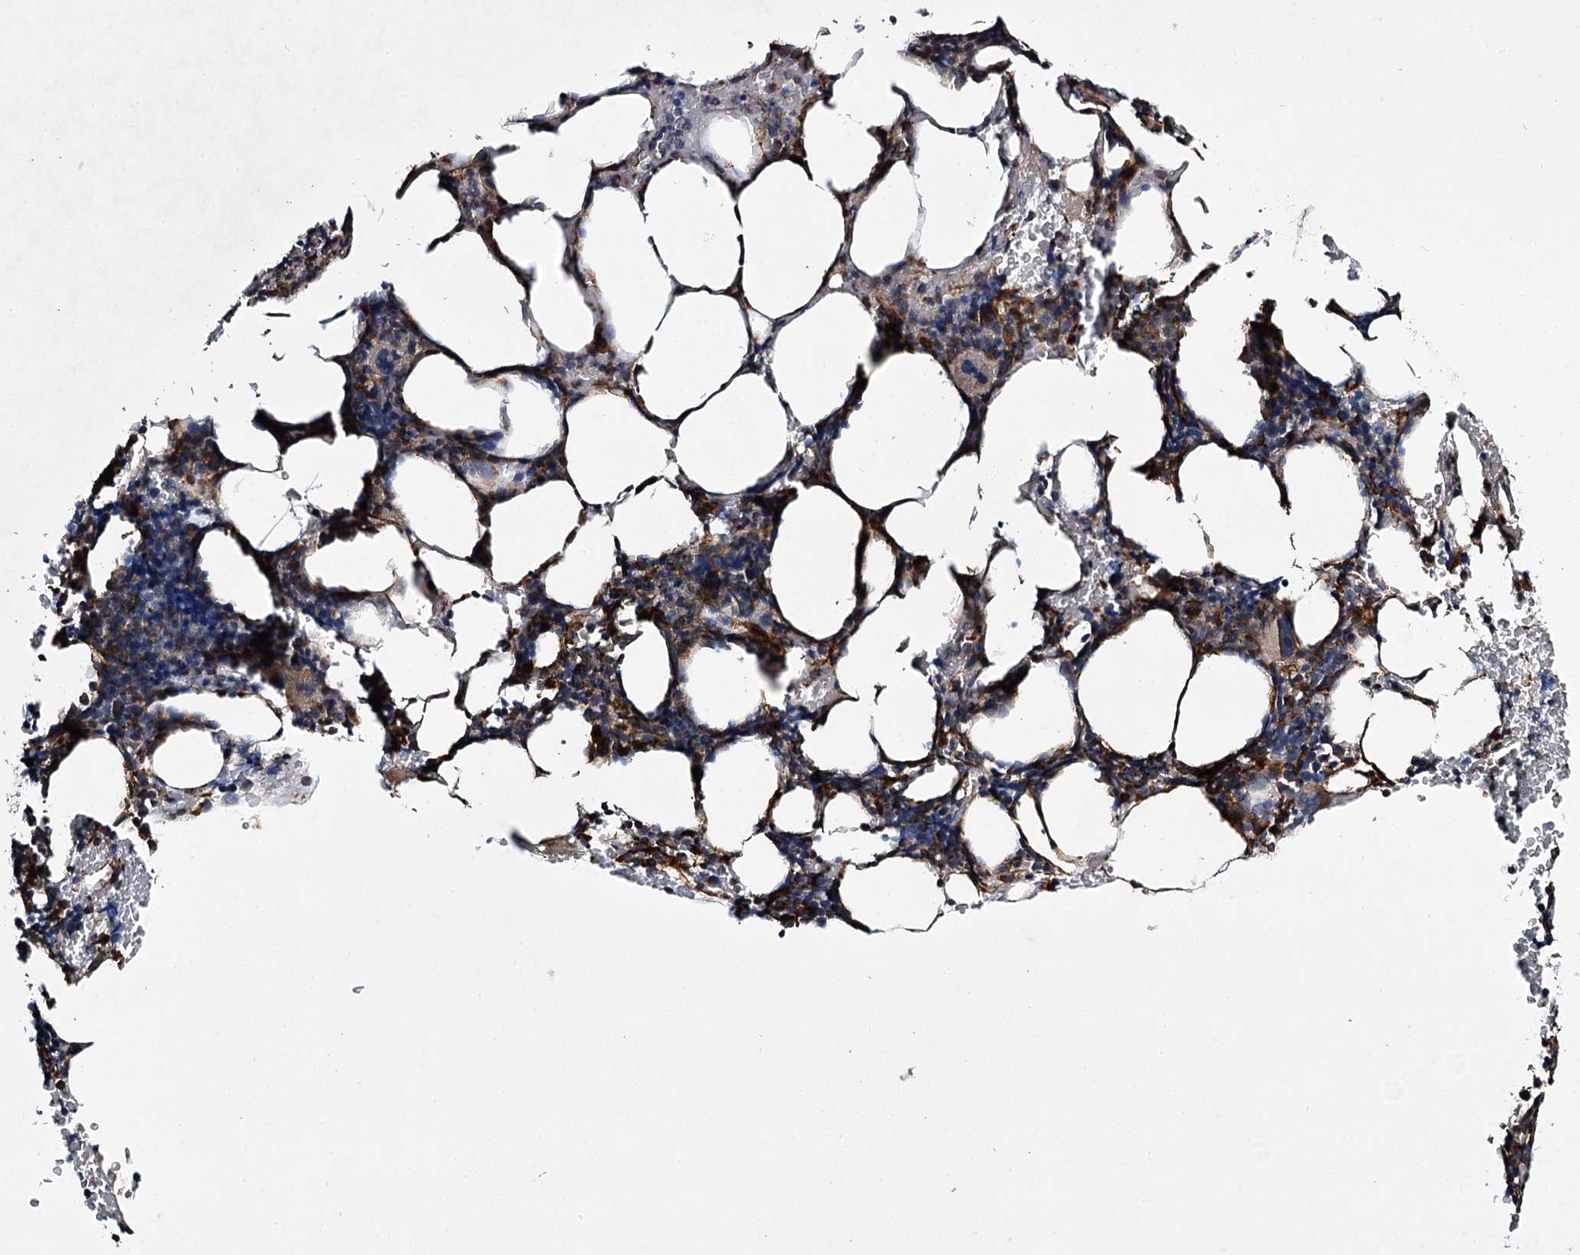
{"staining": {"intensity": "strong", "quantity": ">75%", "location": "cytoplasmic/membranous"}, "tissue": "bone marrow", "cell_type": "Hematopoietic cells", "image_type": "normal", "snomed": [{"axis": "morphology", "description": "Normal tissue, NOS"}, {"axis": "topography", "description": "Bone marrow"}], "caption": "A photomicrograph of human bone marrow stained for a protein demonstrates strong cytoplasmic/membranous brown staining in hematopoietic cells. (DAB = brown stain, brightfield microscopy at high magnification).", "gene": "DPEP2", "patient": {"sex": "male", "age": 62}}